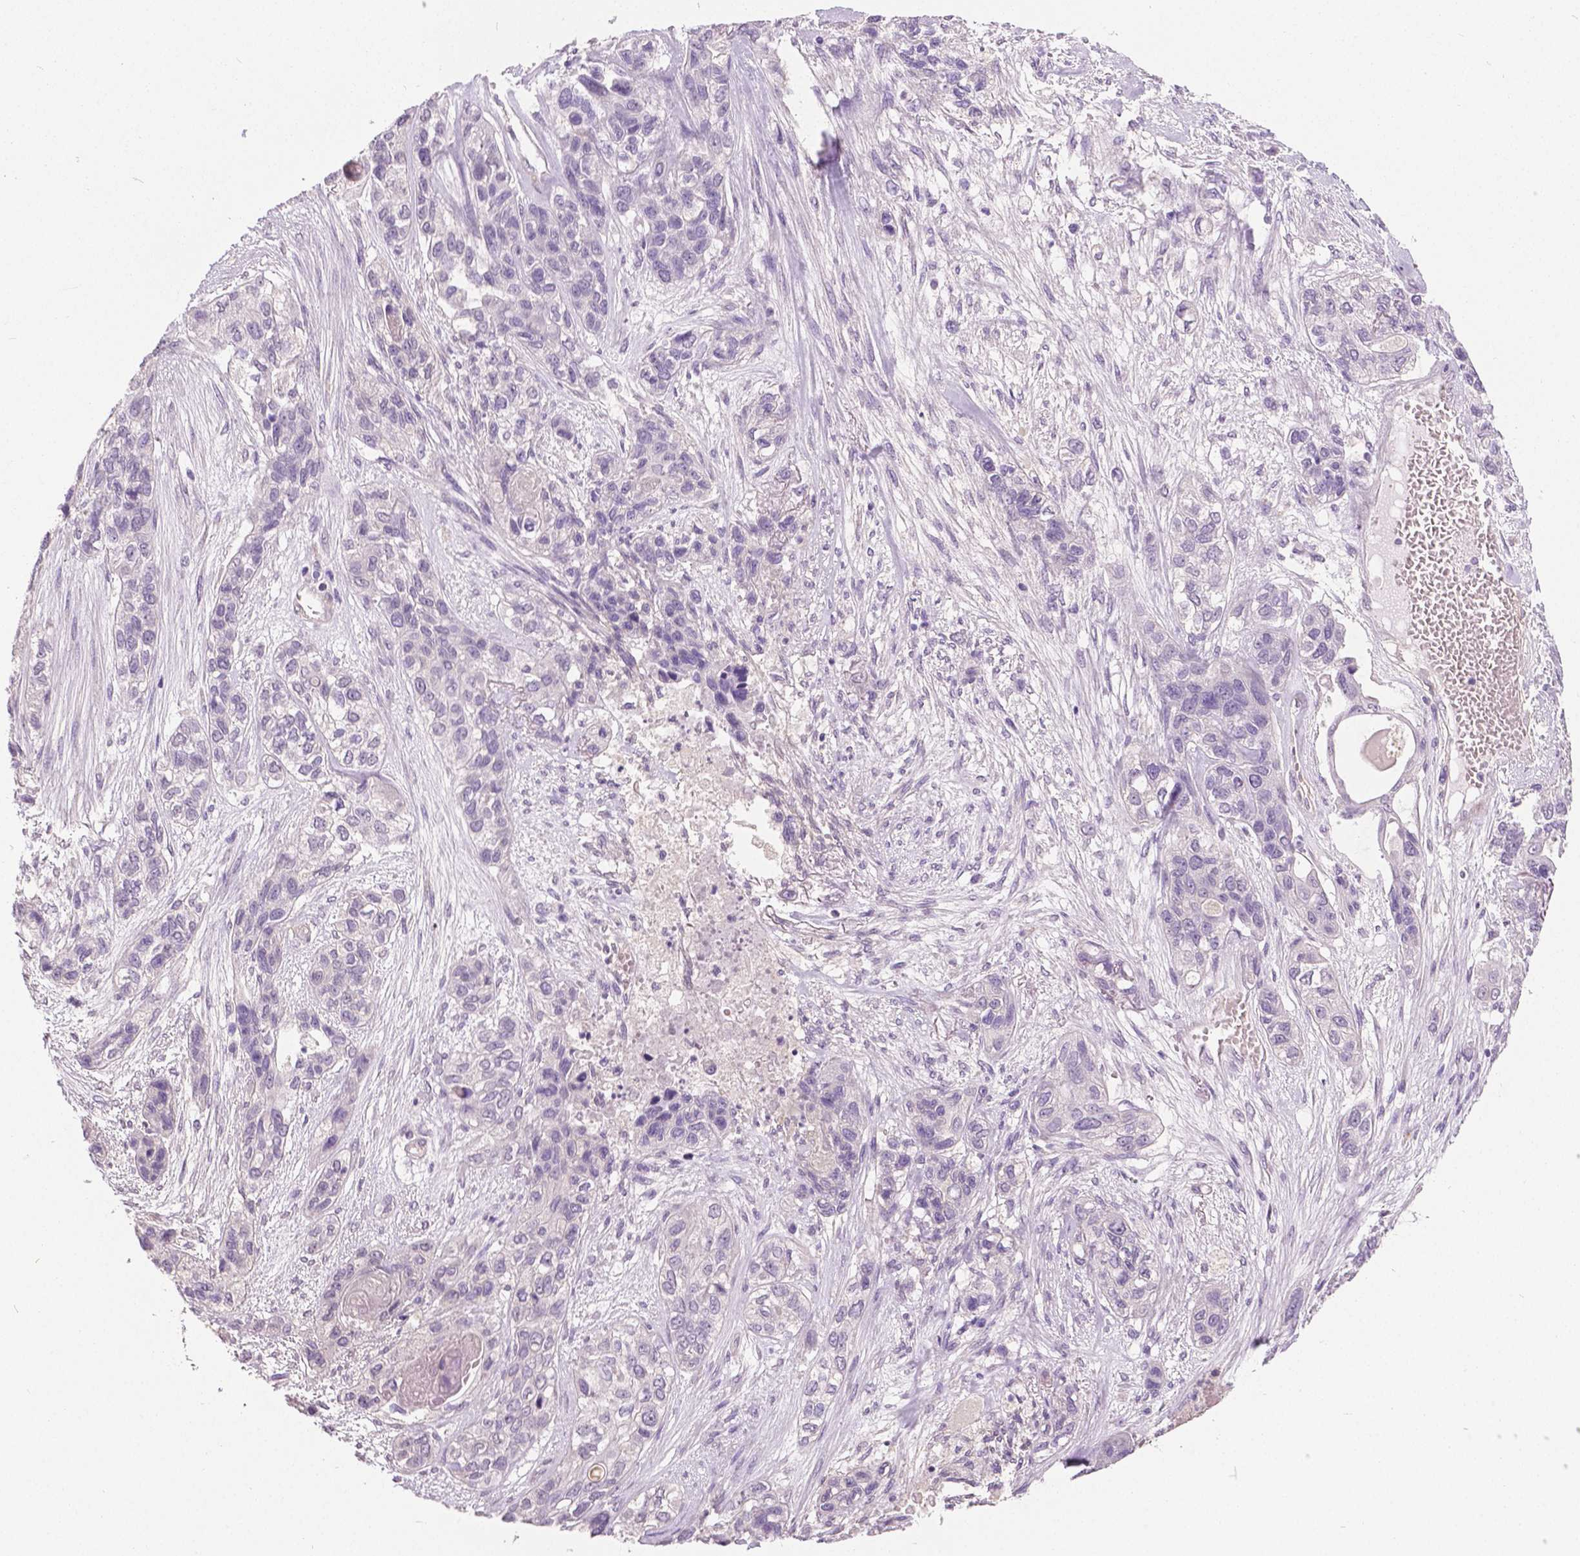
{"staining": {"intensity": "negative", "quantity": "none", "location": "none"}, "tissue": "lung cancer", "cell_type": "Tumor cells", "image_type": "cancer", "snomed": [{"axis": "morphology", "description": "Squamous cell carcinoma, NOS"}, {"axis": "topography", "description": "Lung"}], "caption": "Protein analysis of squamous cell carcinoma (lung) exhibits no significant expression in tumor cells.", "gene": "FOXA1", "patient": {"sex": "female", "age": 70}}